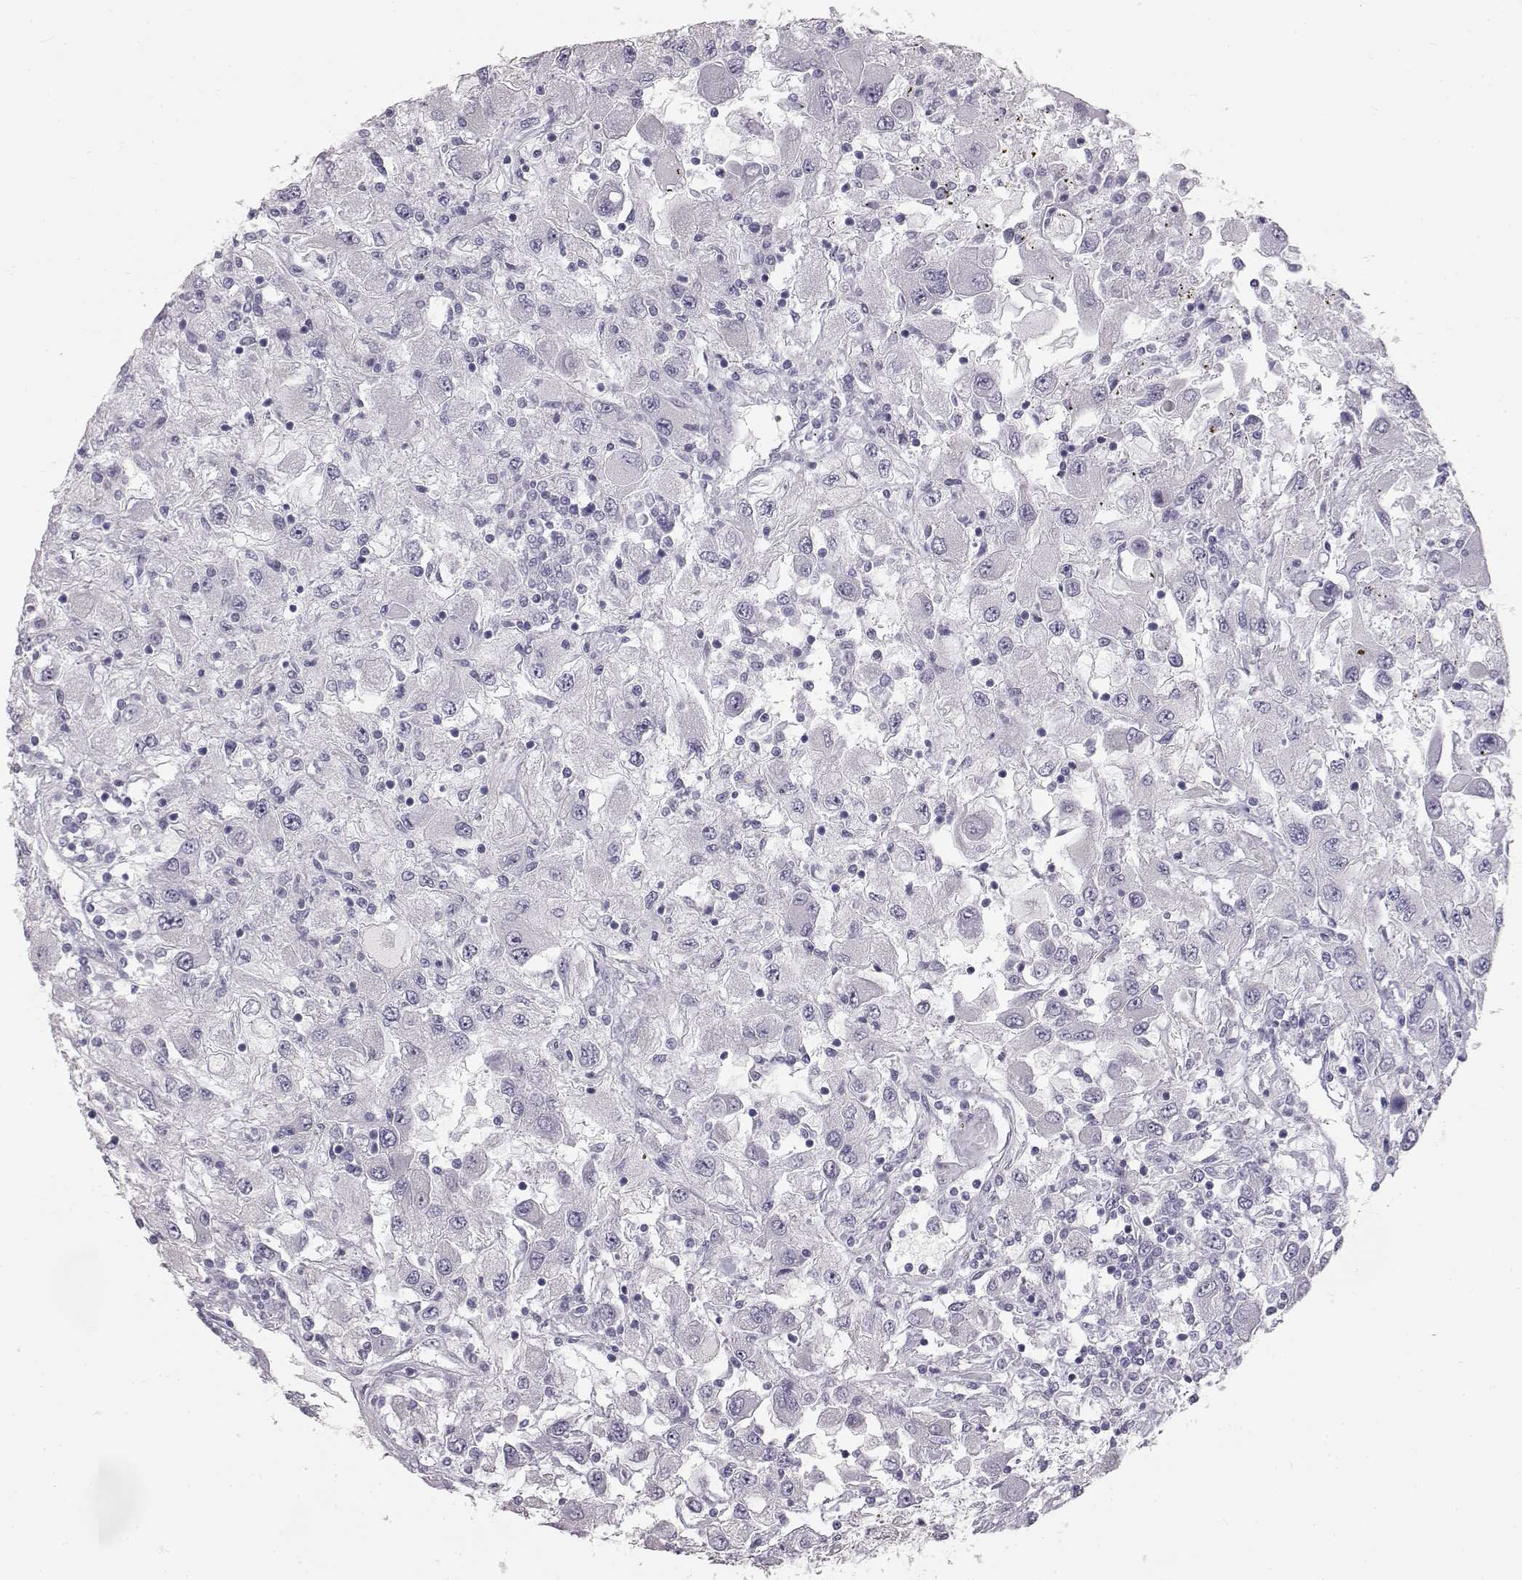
{"staining": {"intensity": "negative", "quantity": "none", "location": "none"}, "tissue": "renal cancer", "cell_type": "Tumor cells", "image_type": "cancer", "snomed": [{"axis": "morphology", "description": "Adenocarcinoma, NOS"}, {"axis": "topography", "description": "Kidney"}], "caption": "Histopathology image shows no protein staining in tumor cells of renal cancer (adenocarcinoma) tissue.", "gene": "KRT33A", "patient": {"sex": "female", "age": 67}}